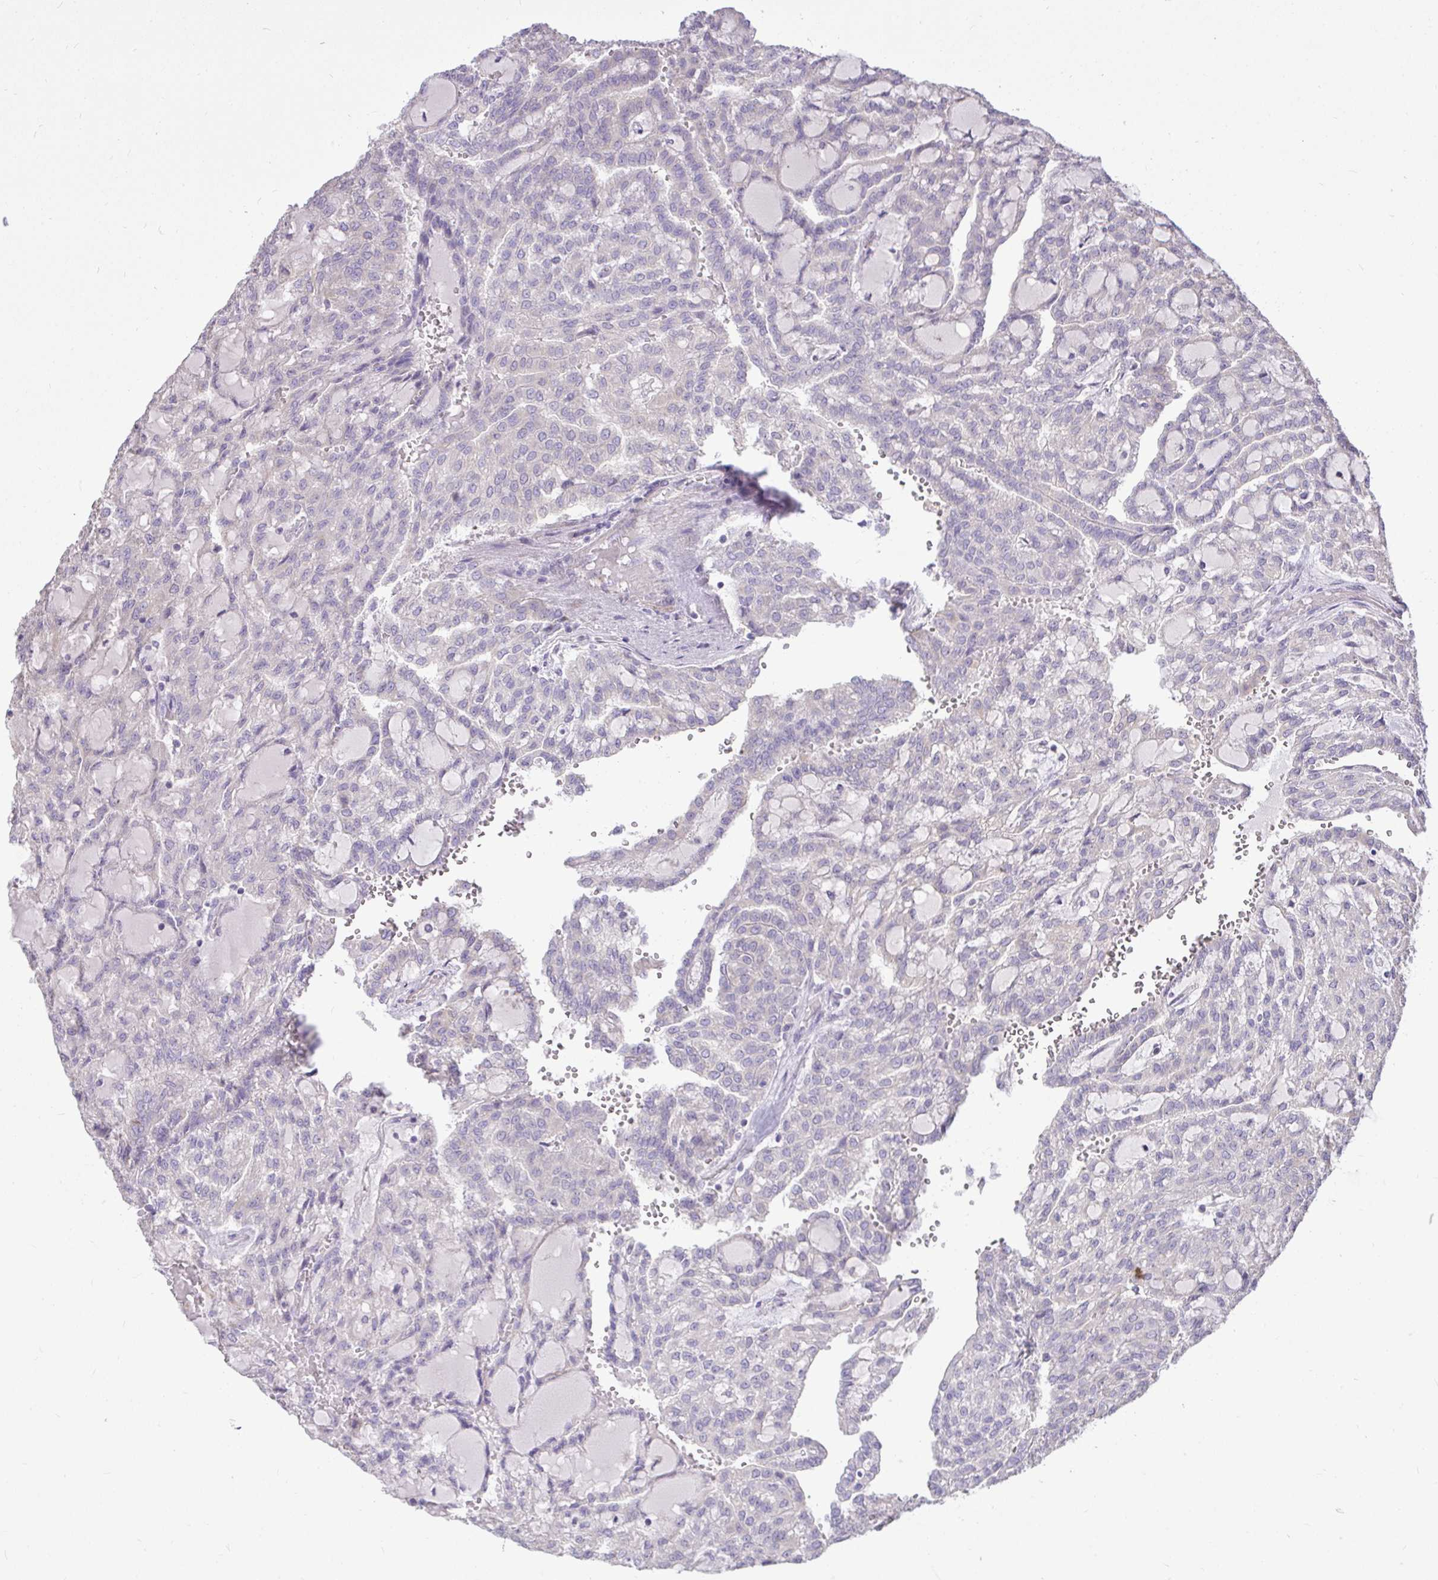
{"staining": {"intensity": "negative", "quantity": "none", "location": "none"}, "tissue": "renal cancer", "cell_type": "Tumor cells", "image_type": "cancer", "snomed": [{"axis": "morphology", "description": "Adenocarcinoma, NOS"}, {"axis": "topography", "description": "Kidney"}], "caption": "Image shows no significant protein staining in tumor cells of adenocarcinoma (renal).", "gene": "STRIP1", "patient": {"sex": "male", "age": 63}}